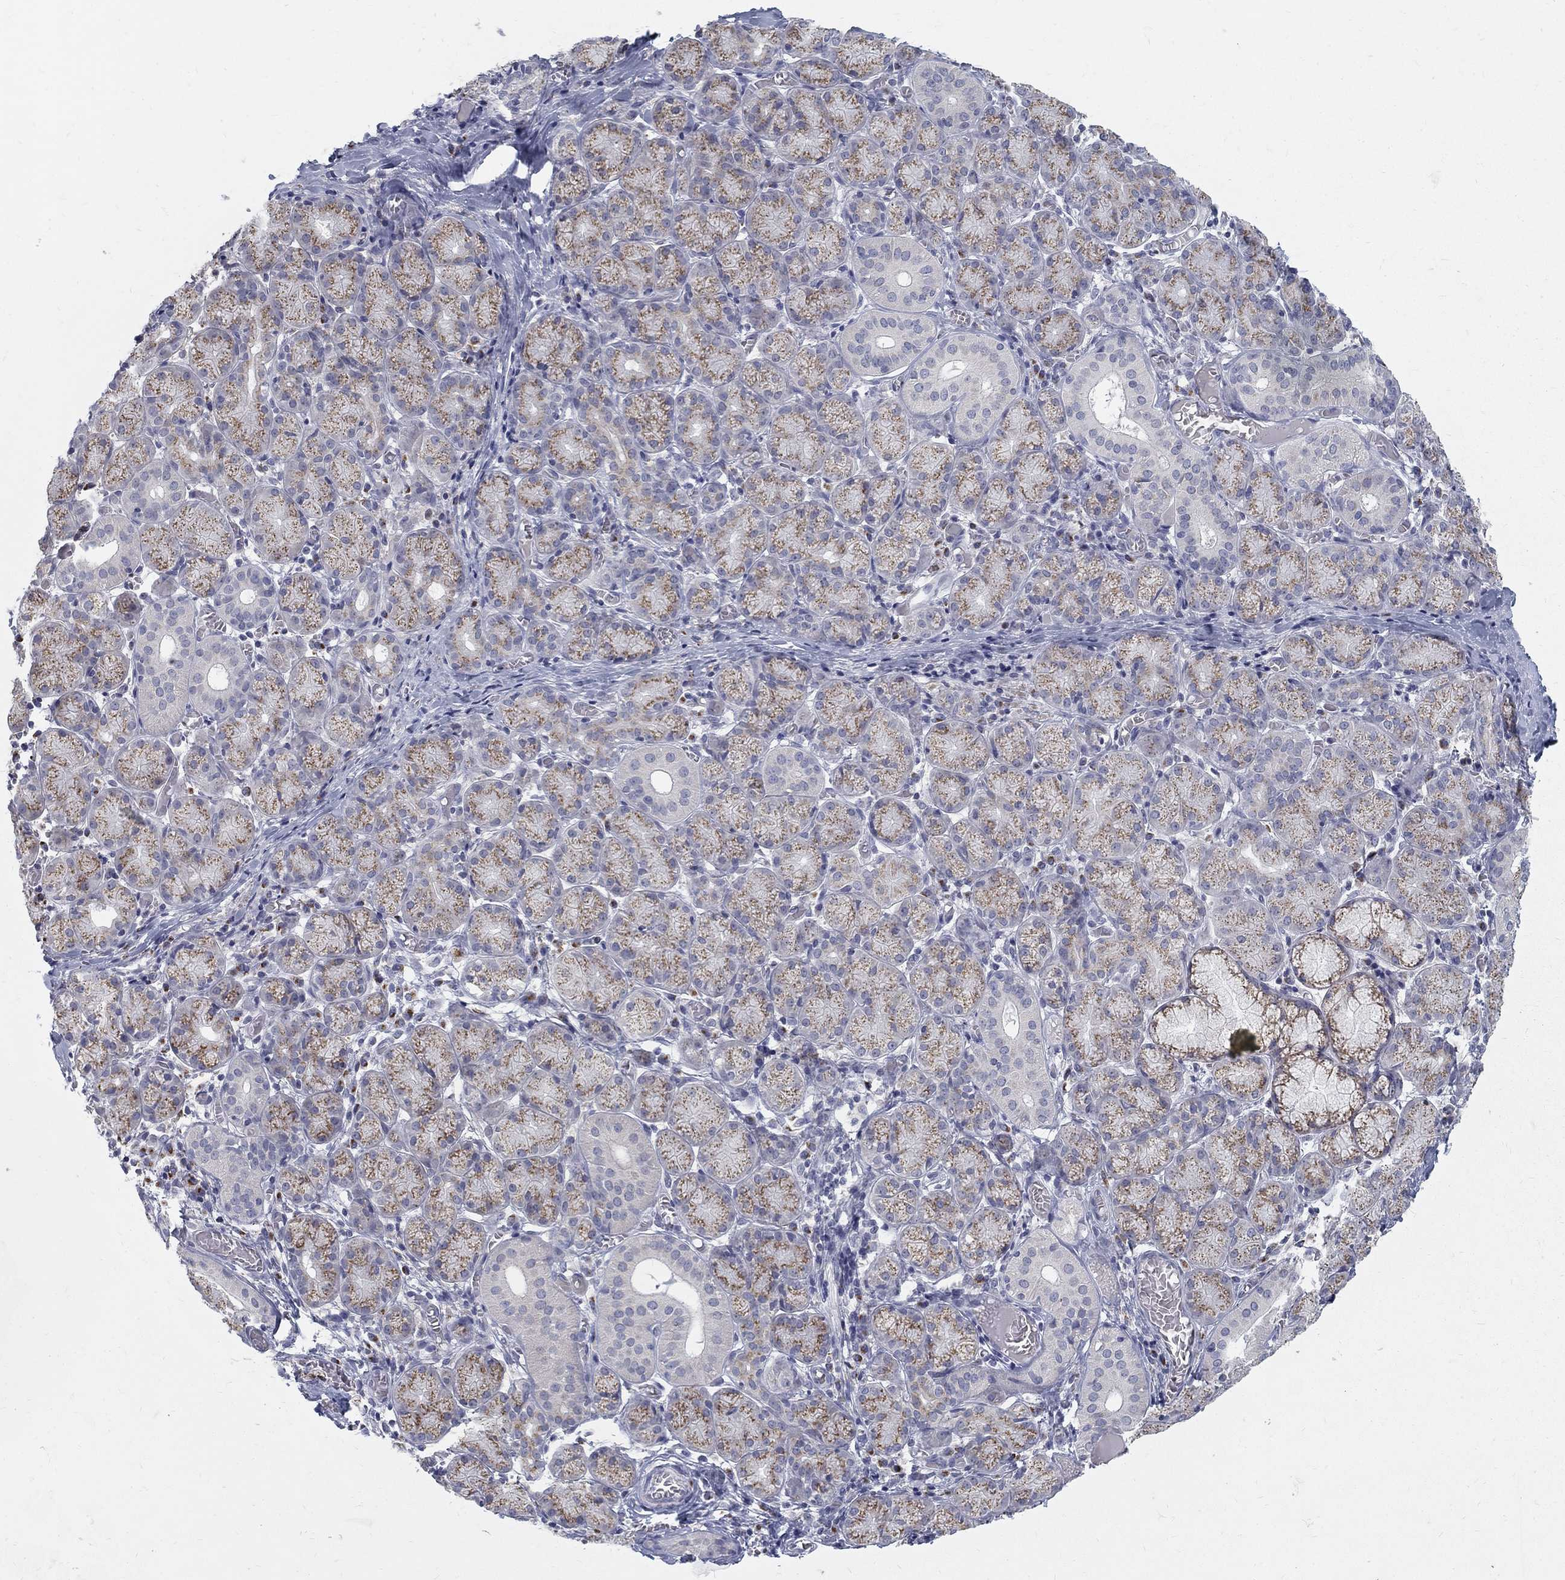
{"staining": {"intensity": "moderate", "quantity": ">75%", "location": "cytoplasmic/membranous"}, "tissue": "salivary gland", "cell_type": "Glandular cells", "image_type": "normal", "snomed": [{"axis": "morphology", "description": "Normal tissue, NOS"}, {"axis": "topography", "description": "Salivary gland"}, {"axis": "topography", "description": "Peripheral nerve tissue"}], "caption": "Glandular cells reveal medium levels of moderate cytoplasmic/membranous staining in about >75% of cells in normal human salivary gland.", "gene": "PANK3", "patient": {"sex": "female", "age": 24}}